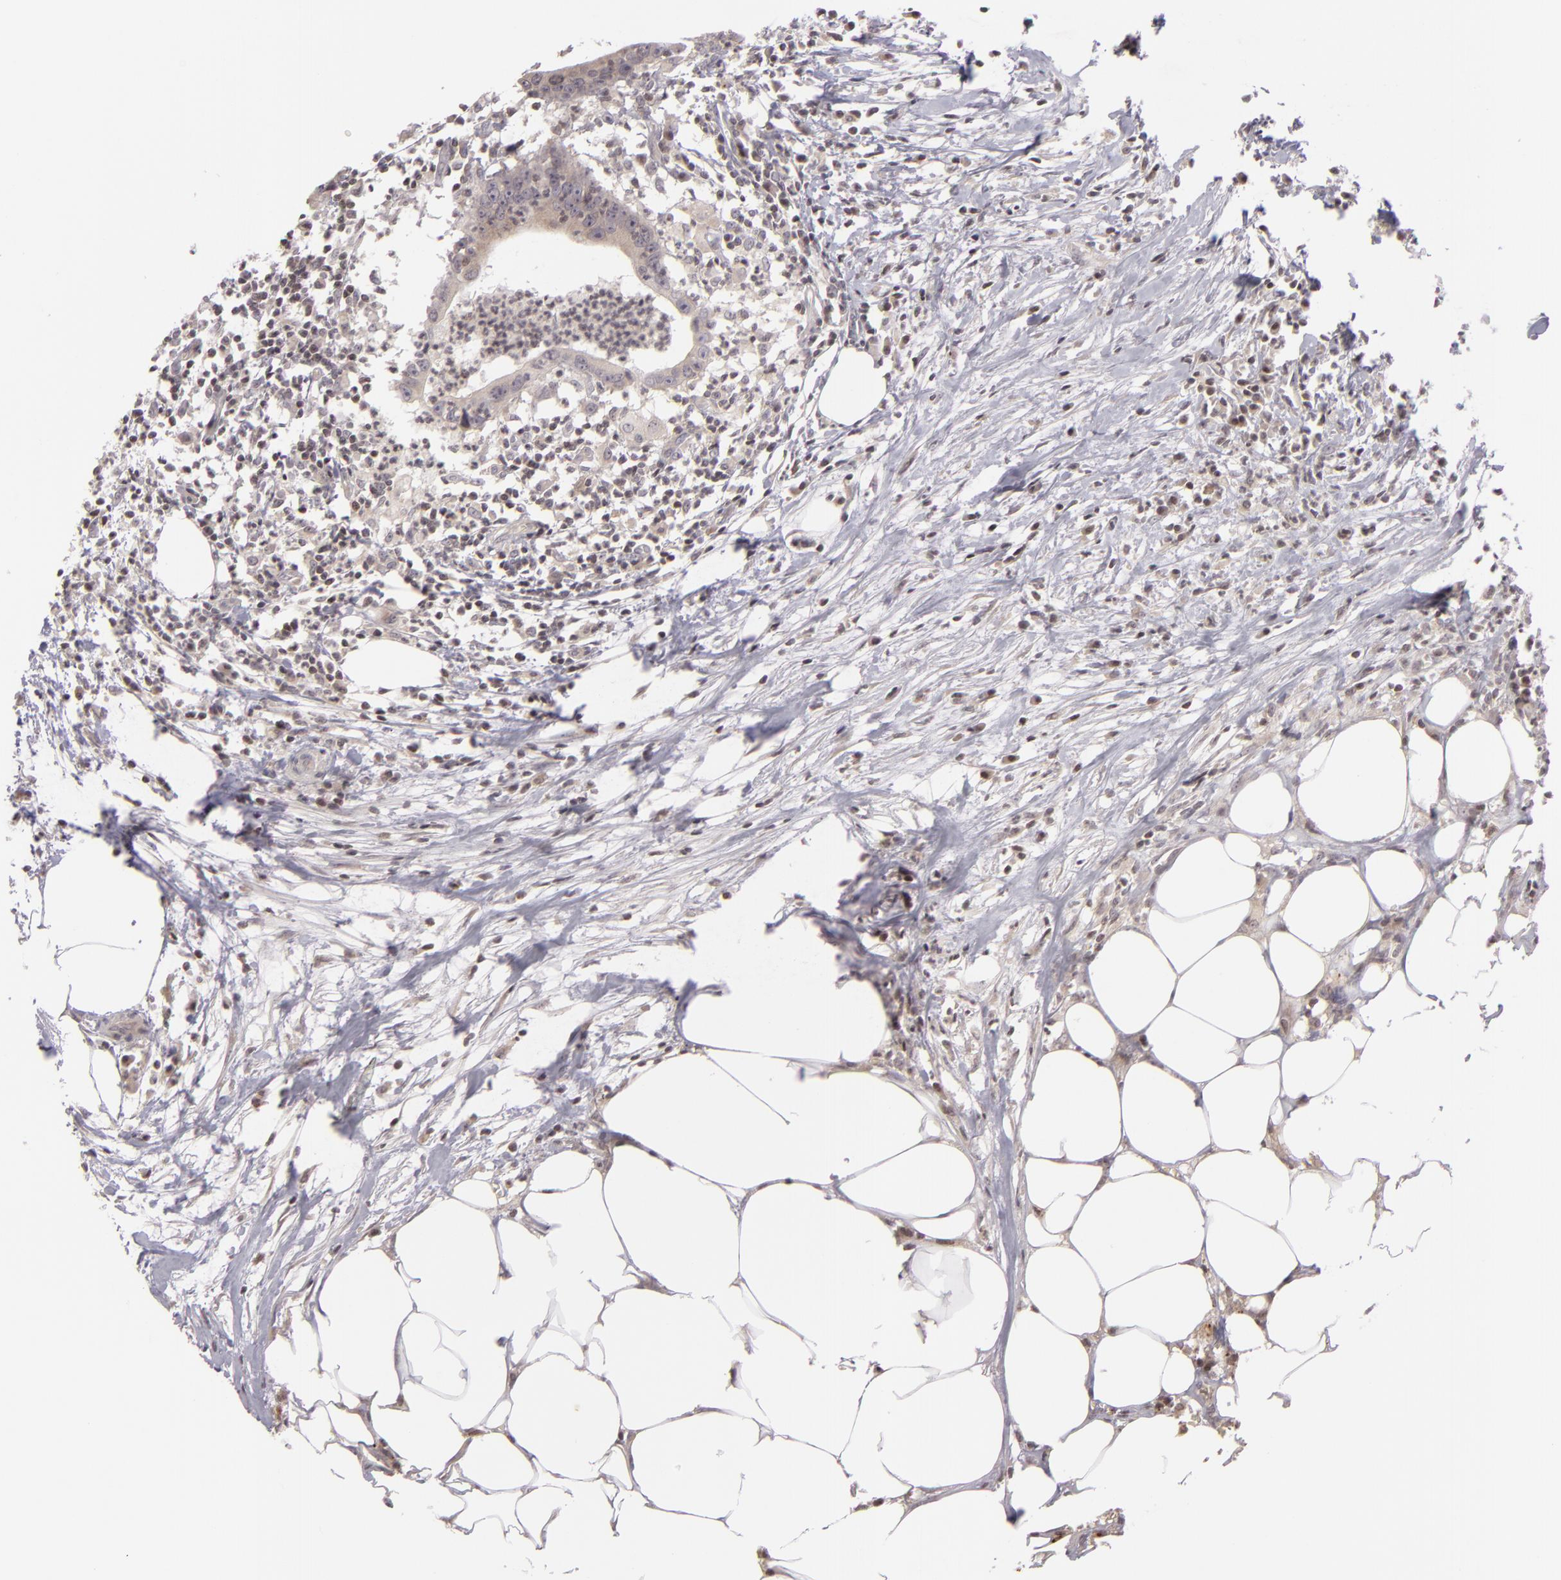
{"staining": {"intensity": "negative", "quantity": "none", "location": "none"}, "tissue": "colorectal cancer", "cell_type": "Tumor cells", "image_type": "cancer", "snomed": [{"axis": "morphology", "description": "Adenocarcinoma, NOS"}, {"axis": "topography", "description": "Colon"}], "caption": "High power microscopy histopathology image of an IHC image of colorectal cancer (adenocarcinoma), revealing no significant expression in tumor cells.", "gene": "AKAP6", "patient": {"sex": "male", "age": 55}}